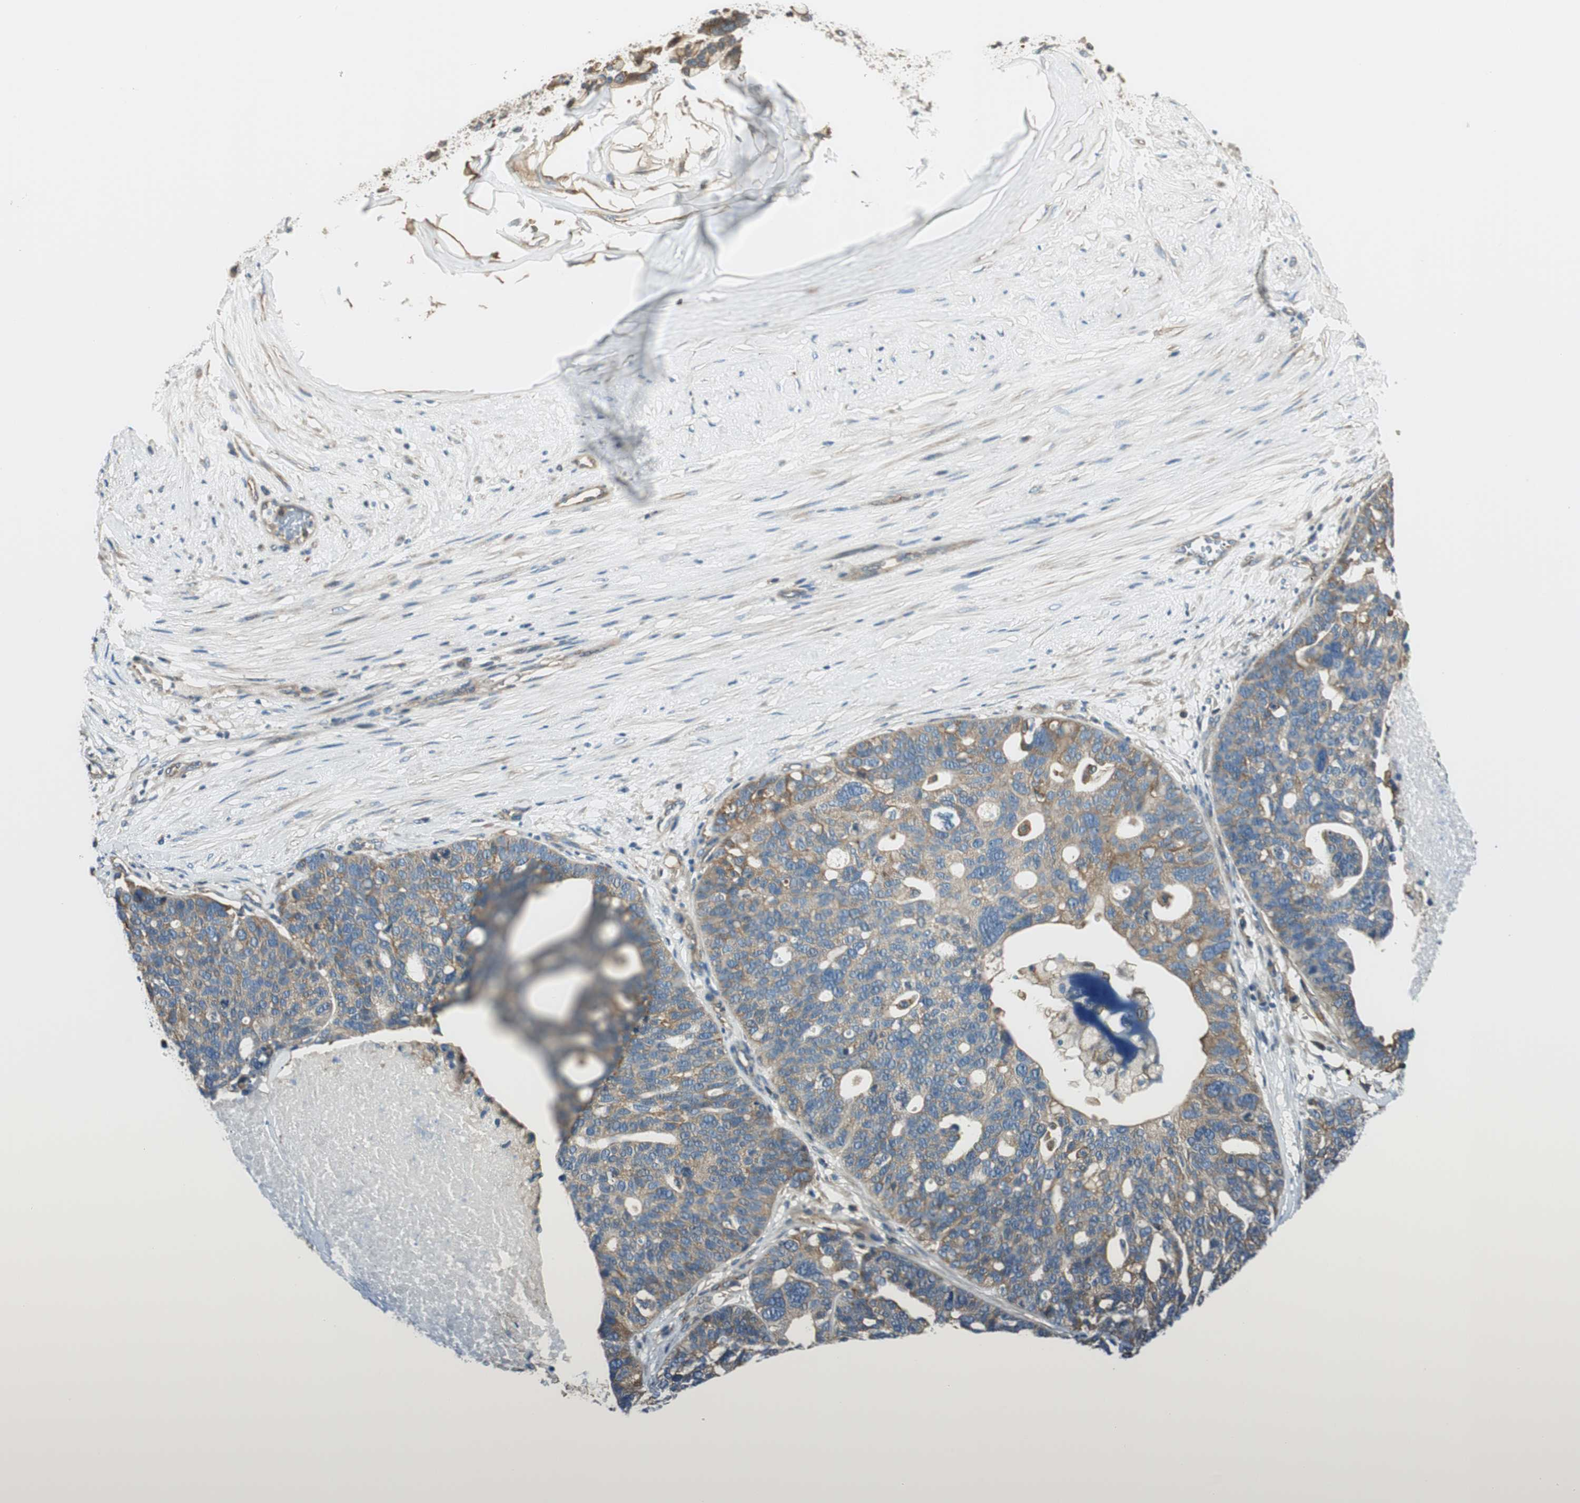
{"staining": {"intensity": "moderate", "quantity": ">75%", "location": "cytoplasmic/membranous"}, "tissue": "ovarian cancer", "cell_type": "Tumor cells", "image_type": "cancer", "snomed": [{"axis": "morphology", "description": "Cystadenocarcinoma, serous, NOS"}, {"axis": "topography", "description": "Ovary"}], "caption": "The micrograph shows a brown stain indicating the presence of a protein in the cytoplasmic/membranous of tumor cells in ovarian serous cystadenocarcinoma. Immunohistochemistry stains the protein in brown and the nuclei are stained blue.", "gene": "PI4K2B", "patient": {"sex": "female", "age": 59}}